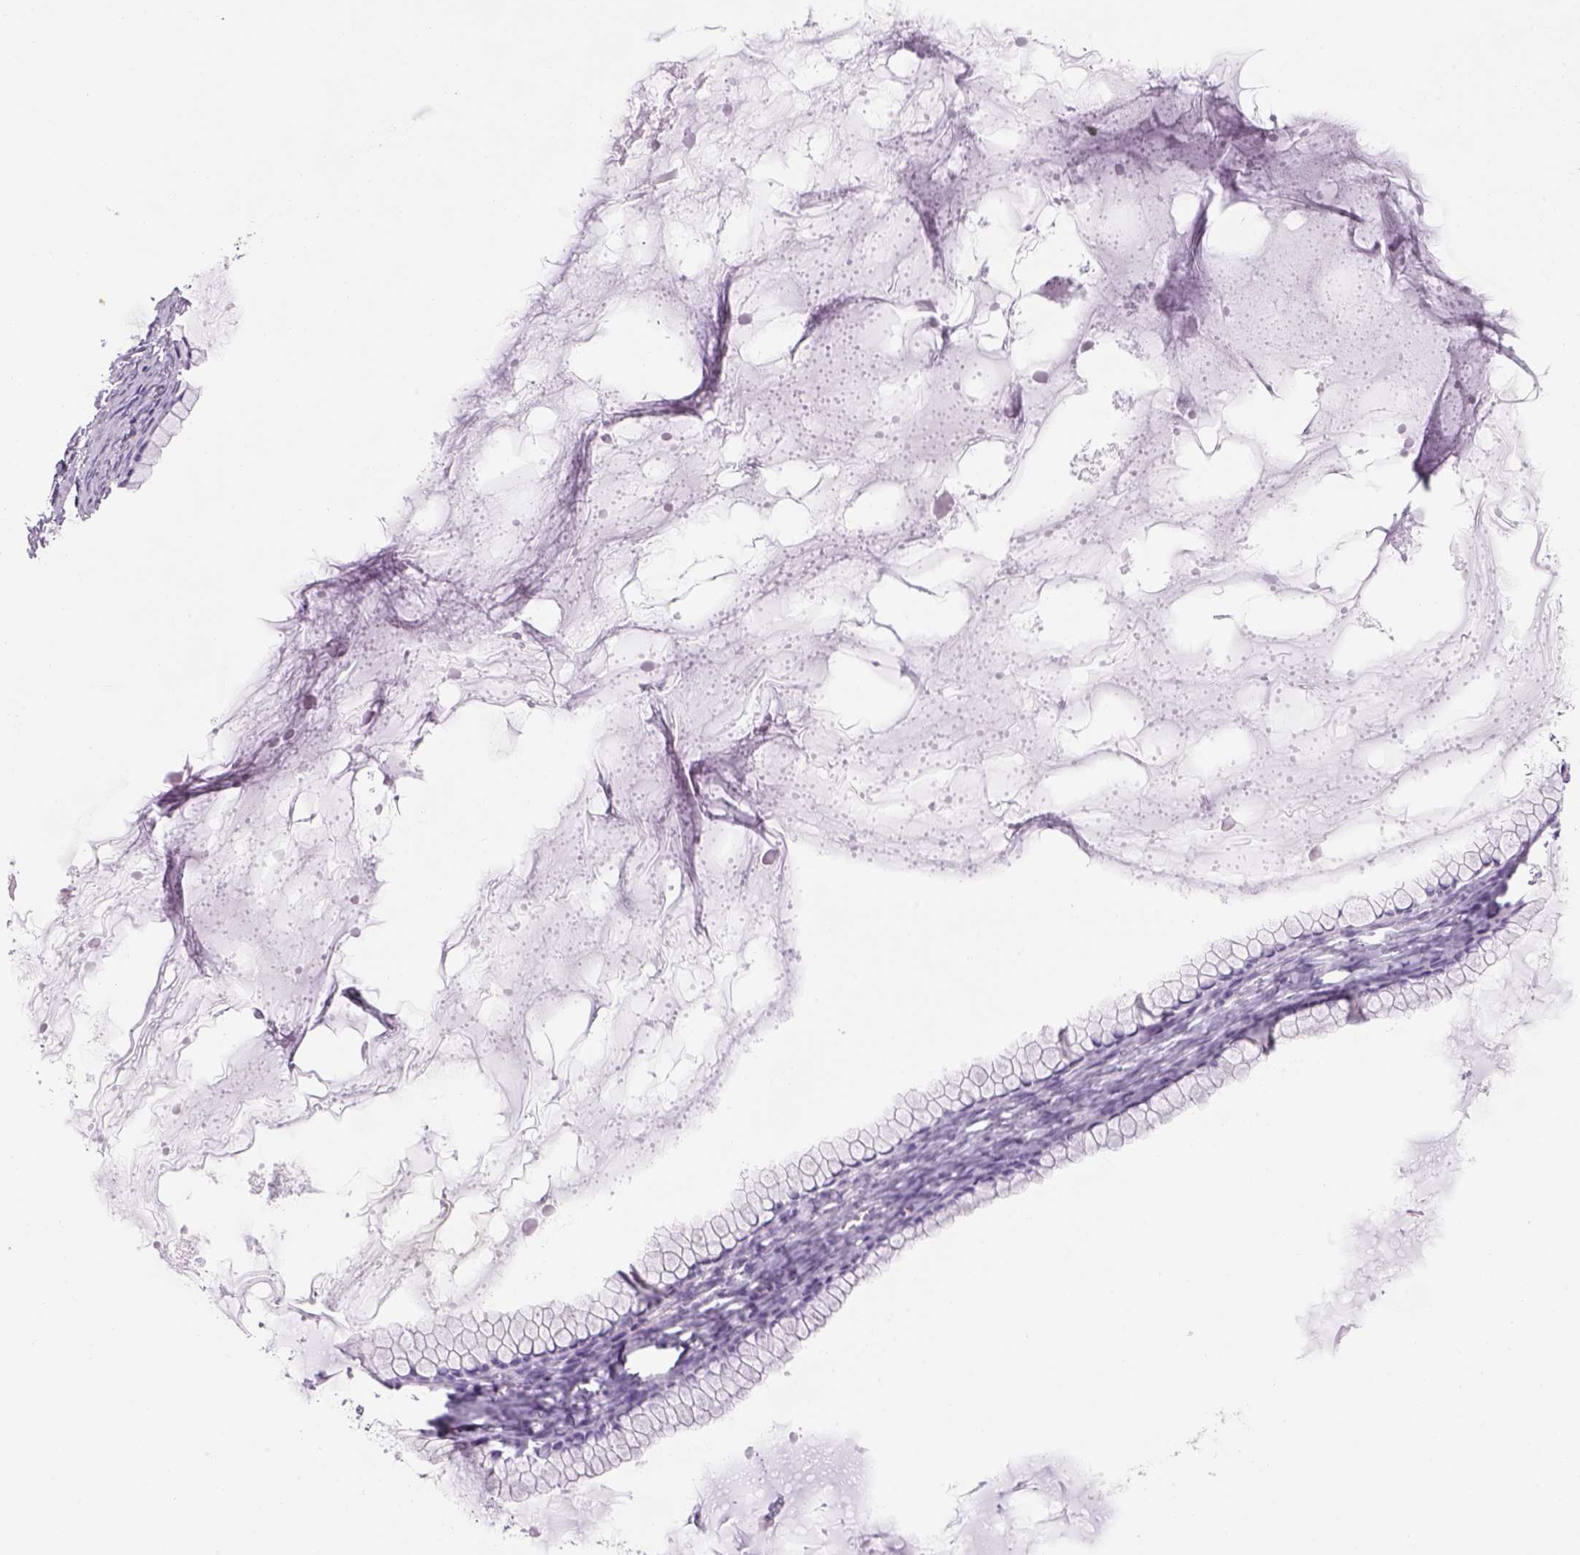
{"staining": {"intensity": "negative", "quantity": "none", "location": "none"}, "tissue": "ovarian cancer", "cell_type": "Tumor cells", "image_type": "cancer", "snomed": [{"axis": "morphology", "description": "Cystadenocarcinoma, mucinous, NOS"}, {"axis": "topography", "description": "Ovary"}], "caption": "Tumor cells show no significant staining in ovarian cancer (mucinous cystadenocarcinoma).", "gene": "PRRT1", "patient": {"sex": "female", "age": 41}}